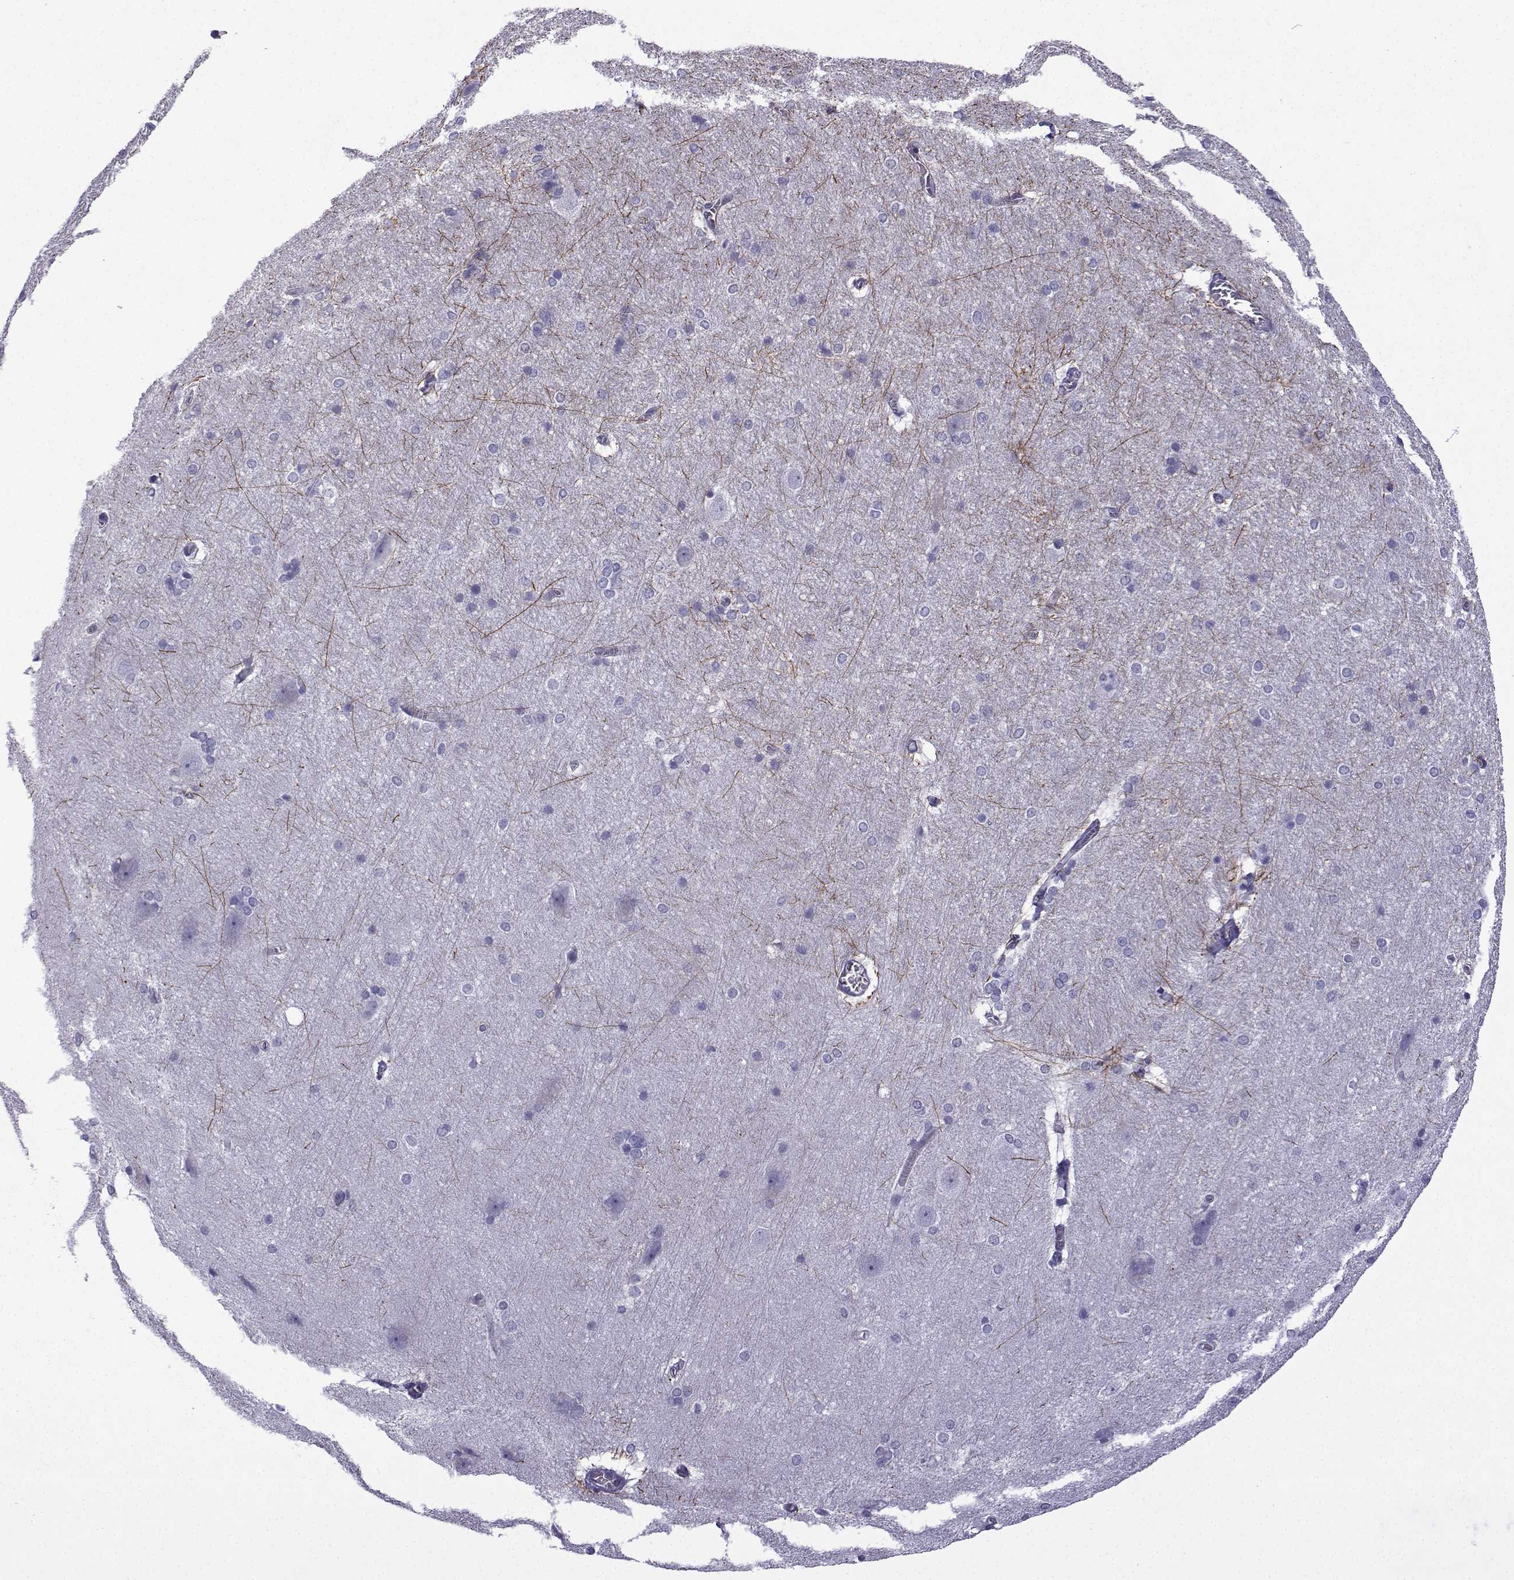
{"staining": {"intensity": "negative", "quantity": "none", "location": "none"}, "tissue": "hippocampus", "cell_type": "Glial cells", "image_type": "normal", "snomed": [{"axis": "morphology", "description": "Normal tissue, NOS"}, {"axis": "topography", "description": "Cerebral cortex"}, {"axis": "topography", "description": "Hippocampus"}], "caption": "This micrograph is of normal hippocampus stained with immunohistochemistry (IHC) to label a protein in brown with the nuclei are counter-stained blue. There is no staining in glial cells. (DAB (3,3'-diaminobenzidine) immunohistochemistry, high magnification).", "gene": "KCNF1", "patient": {"sex": "female", "age": 19}}